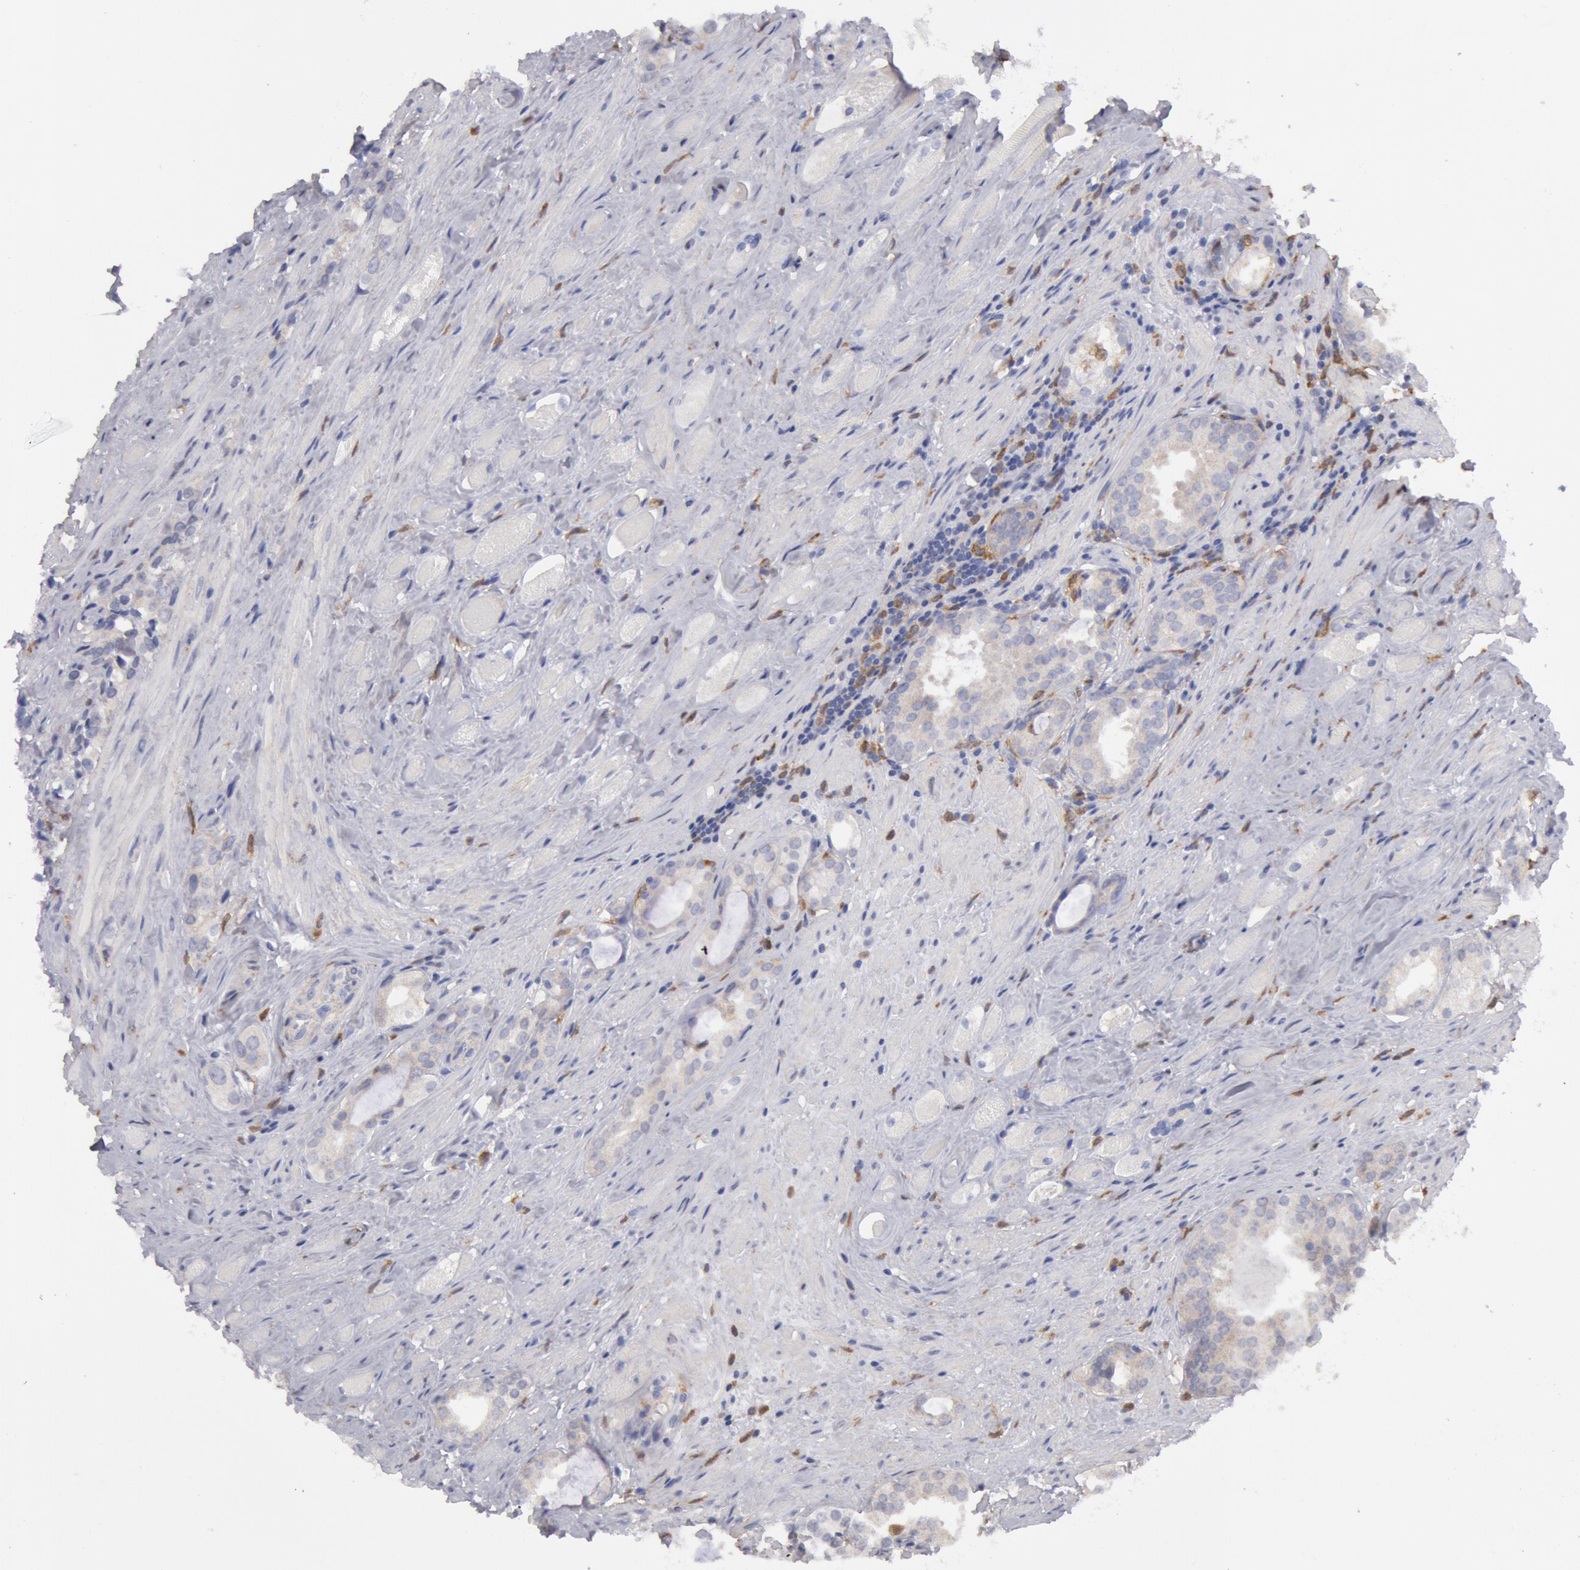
{"staining": {"intensity": "negative", "quantity": "none", "location": "none"}, "tissue": "prostate cancer", "cell_type": "Tumor cells", "image_type": "cancer", "snomed": [{"axis": "morphology", "description": "Adenocarcinoma, Medium grade"}, {"axis": "topography", "description": "Prostate"}], "caption": "The photomicrograph demonstrates no significant expression in tumor cells of prostate cancer (medium-grade adenocarcinoma).", "gene": "SYK", "patient": {"sex": "male", "age": 73}}